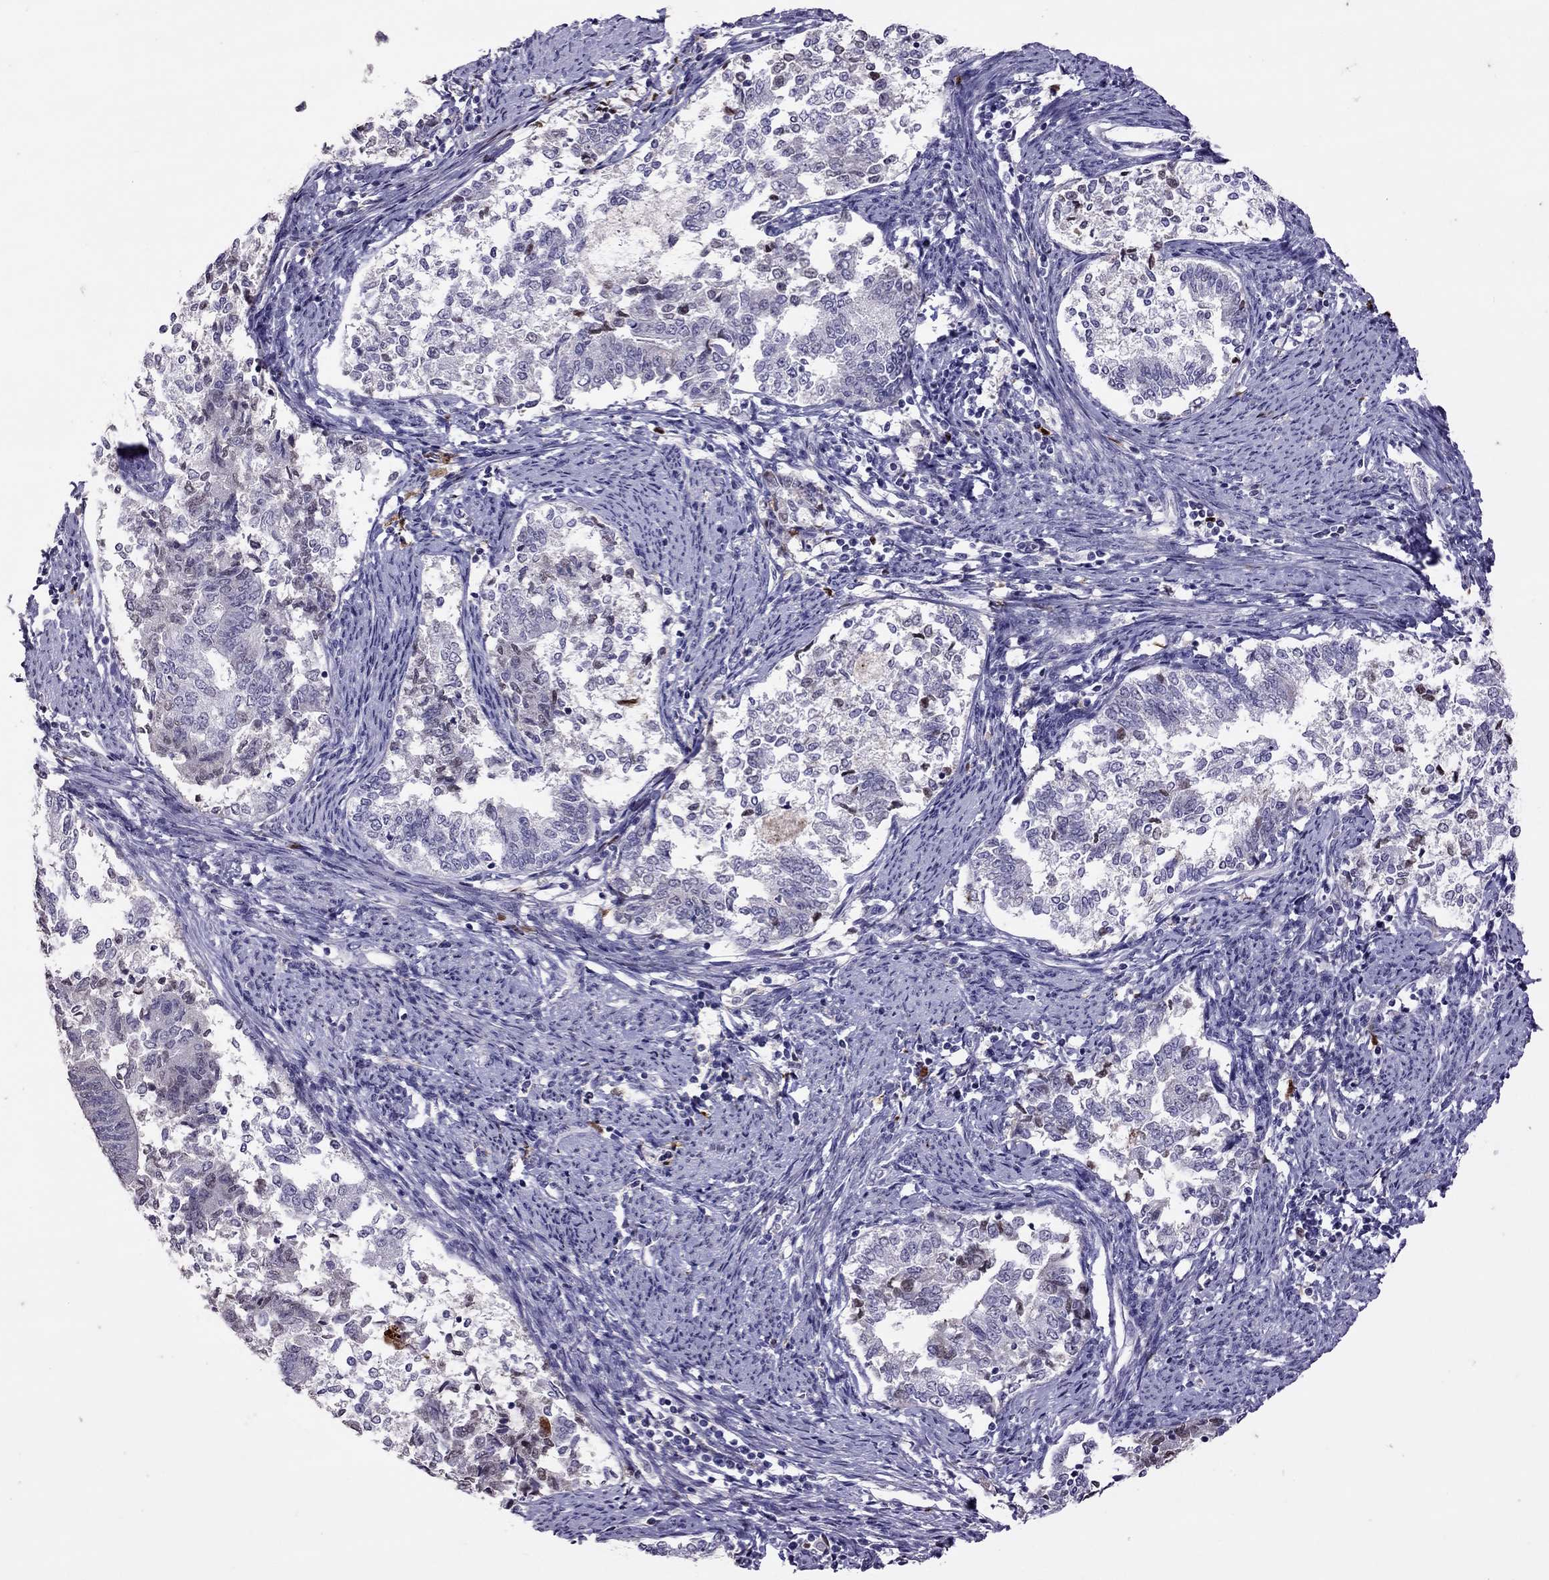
{"staining": {"intensity": "negative", "quantity": "none", "location": "none"}, "tissue": "endometrial cancer", "cell_type": "Tumor cells", "image_type": "cancer", "snomed": [{"axis": "morphology", "description": "Adenocarcinoma, NOS"}, {"axis": "topography", "description": "Endometrium"}], "caption": "IHC micrograph of human adenocarcinoma (endometrial) stained for a protein (brown), which reveals no staining in tumor cells.", "gene": "SERPINA3", "patient": {"sex": "female", "age": 65}}